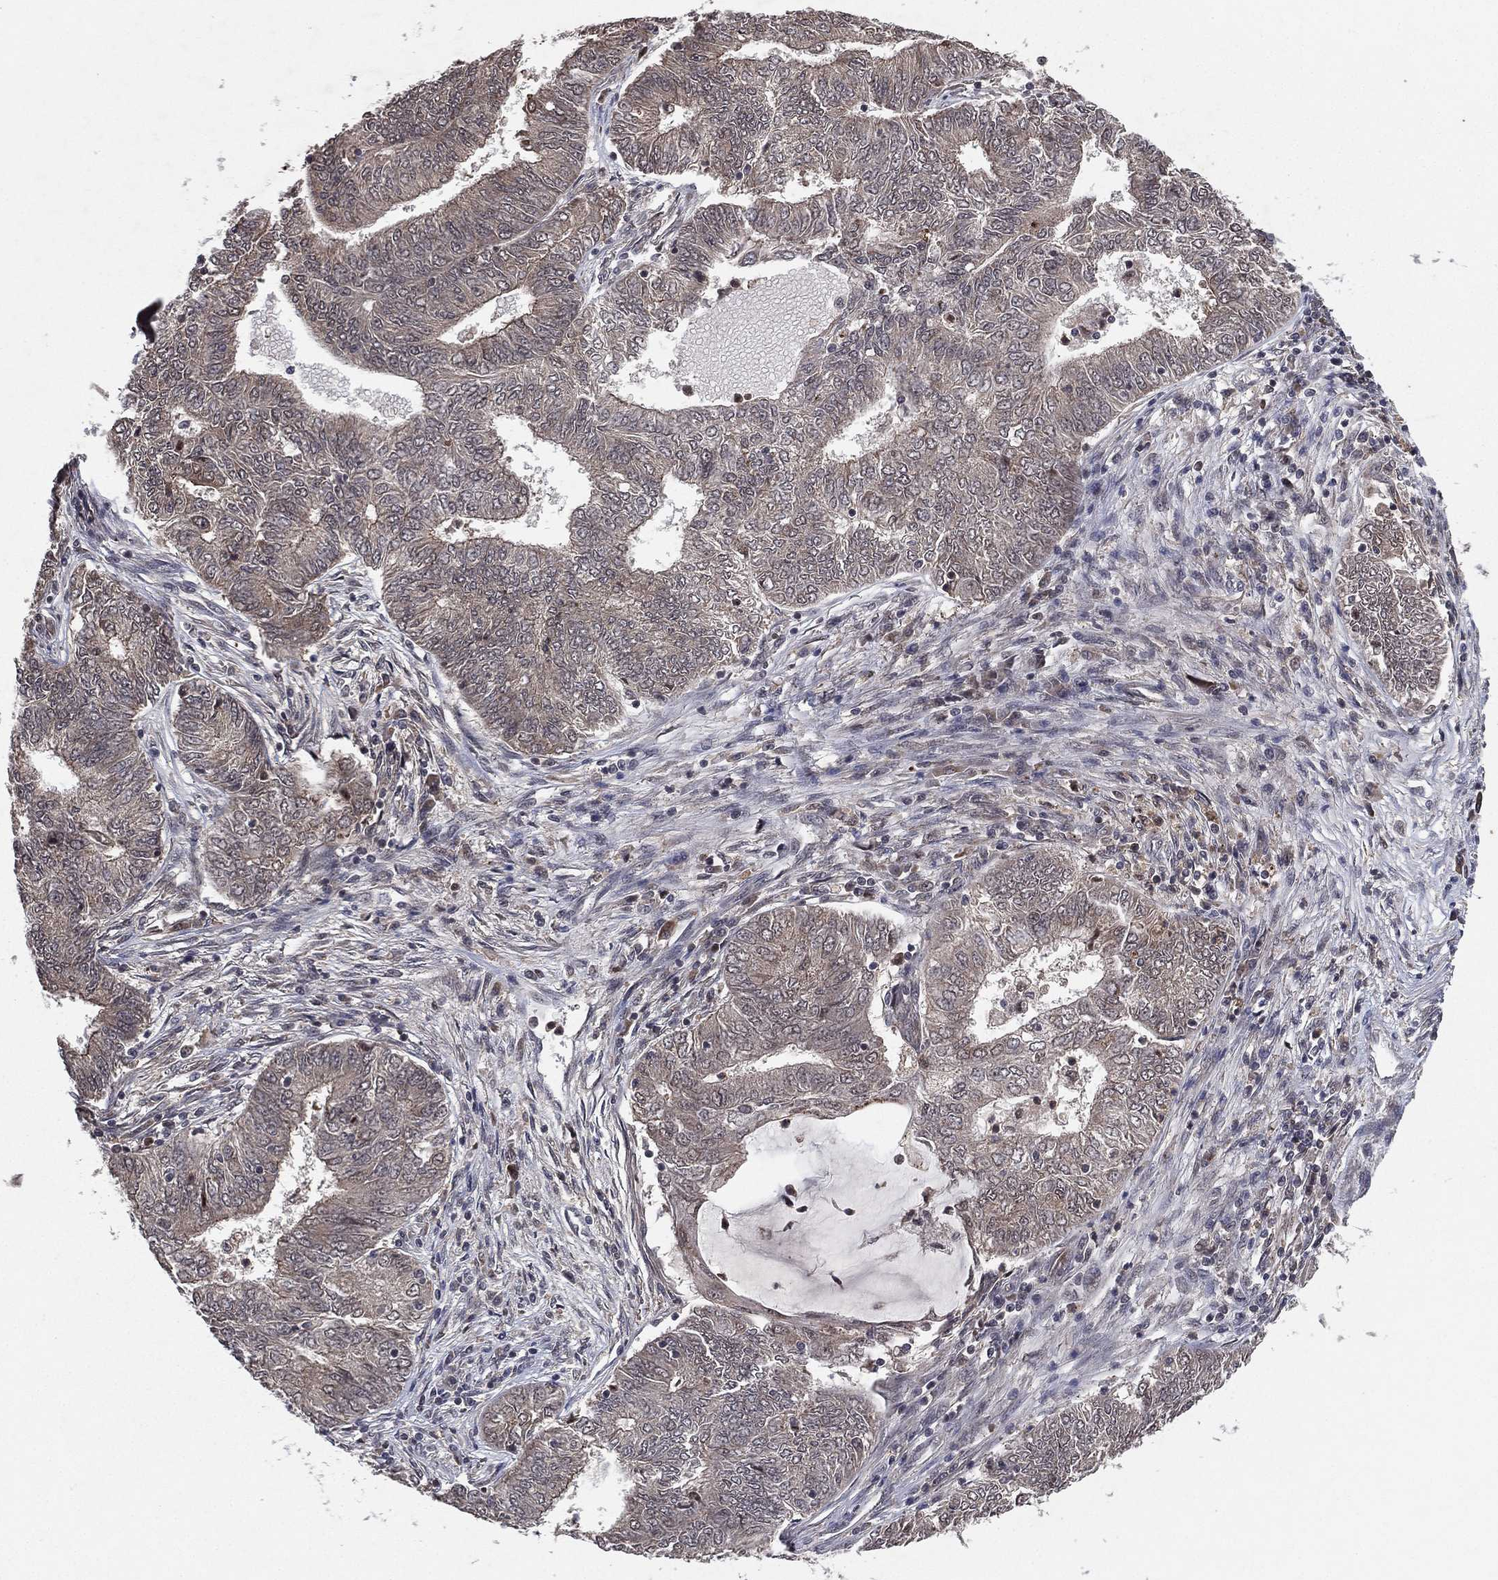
{"staining": {"intensity": "negative", "quantity": "none", "location": "none"}, "tissue": "endometrial cancer", "cell_type": "Tumor cells", "image_type": "cancer", "snomed": [{"axis": "morphology", "description": "Adenocarcinoma, NOS"}, {"axis": "topography", "description": "Endometrium"}], "caption": "The image reveals no significant staining in tumor cells of endometrial adenocarcinoma.", "gene": "ATG4B", "patient": {"sex": "female", "age": 62}}